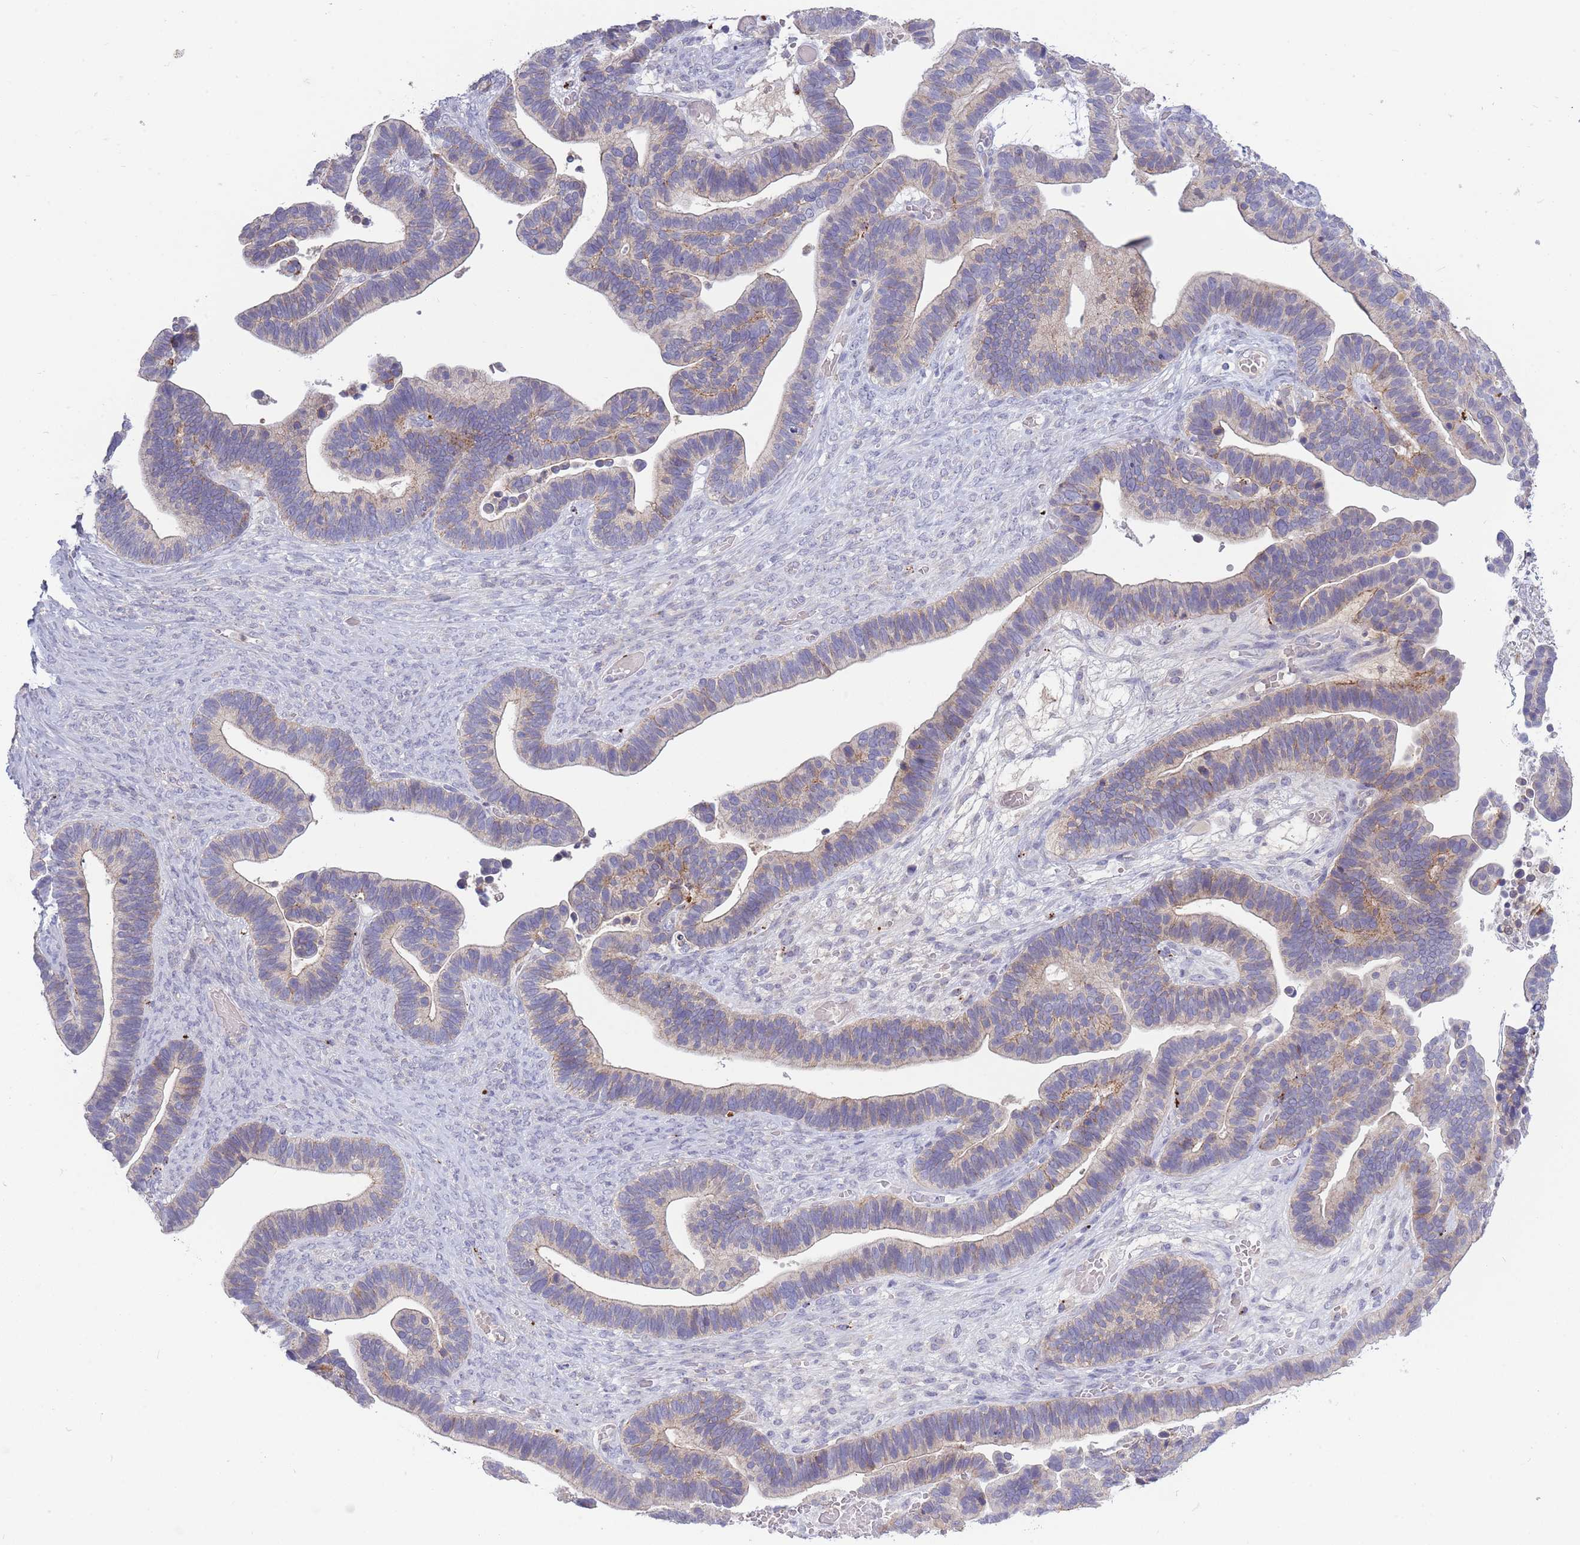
{"staining": {"intensity": "weak", "quantity": "<25%", "location": "cytoplasmic/membranous"}, "tissue": "ovarian cancer", "cell_type": "Tumor cells", "image_type": "cancer", "snomed": [{"axis": "morphology", "description": "Cystadenocarcinoma, serous, NOS"}, {"axis": "topography", "description": "Ovary"}], "caption": "Immunohistochemistry (IHC) image of ovarian cancer (serous cystadenocarcinoma) stained for a protein (brown), which exhibits no positivity in tumor cells. The staining was performed using DAB to visualize the protein expression in brown, while the nuclei were stained in blue with hematoxylin (Magnification: 20x).", "gene": "TRIM61", "patient": {"sex": "female", "age": 56}}